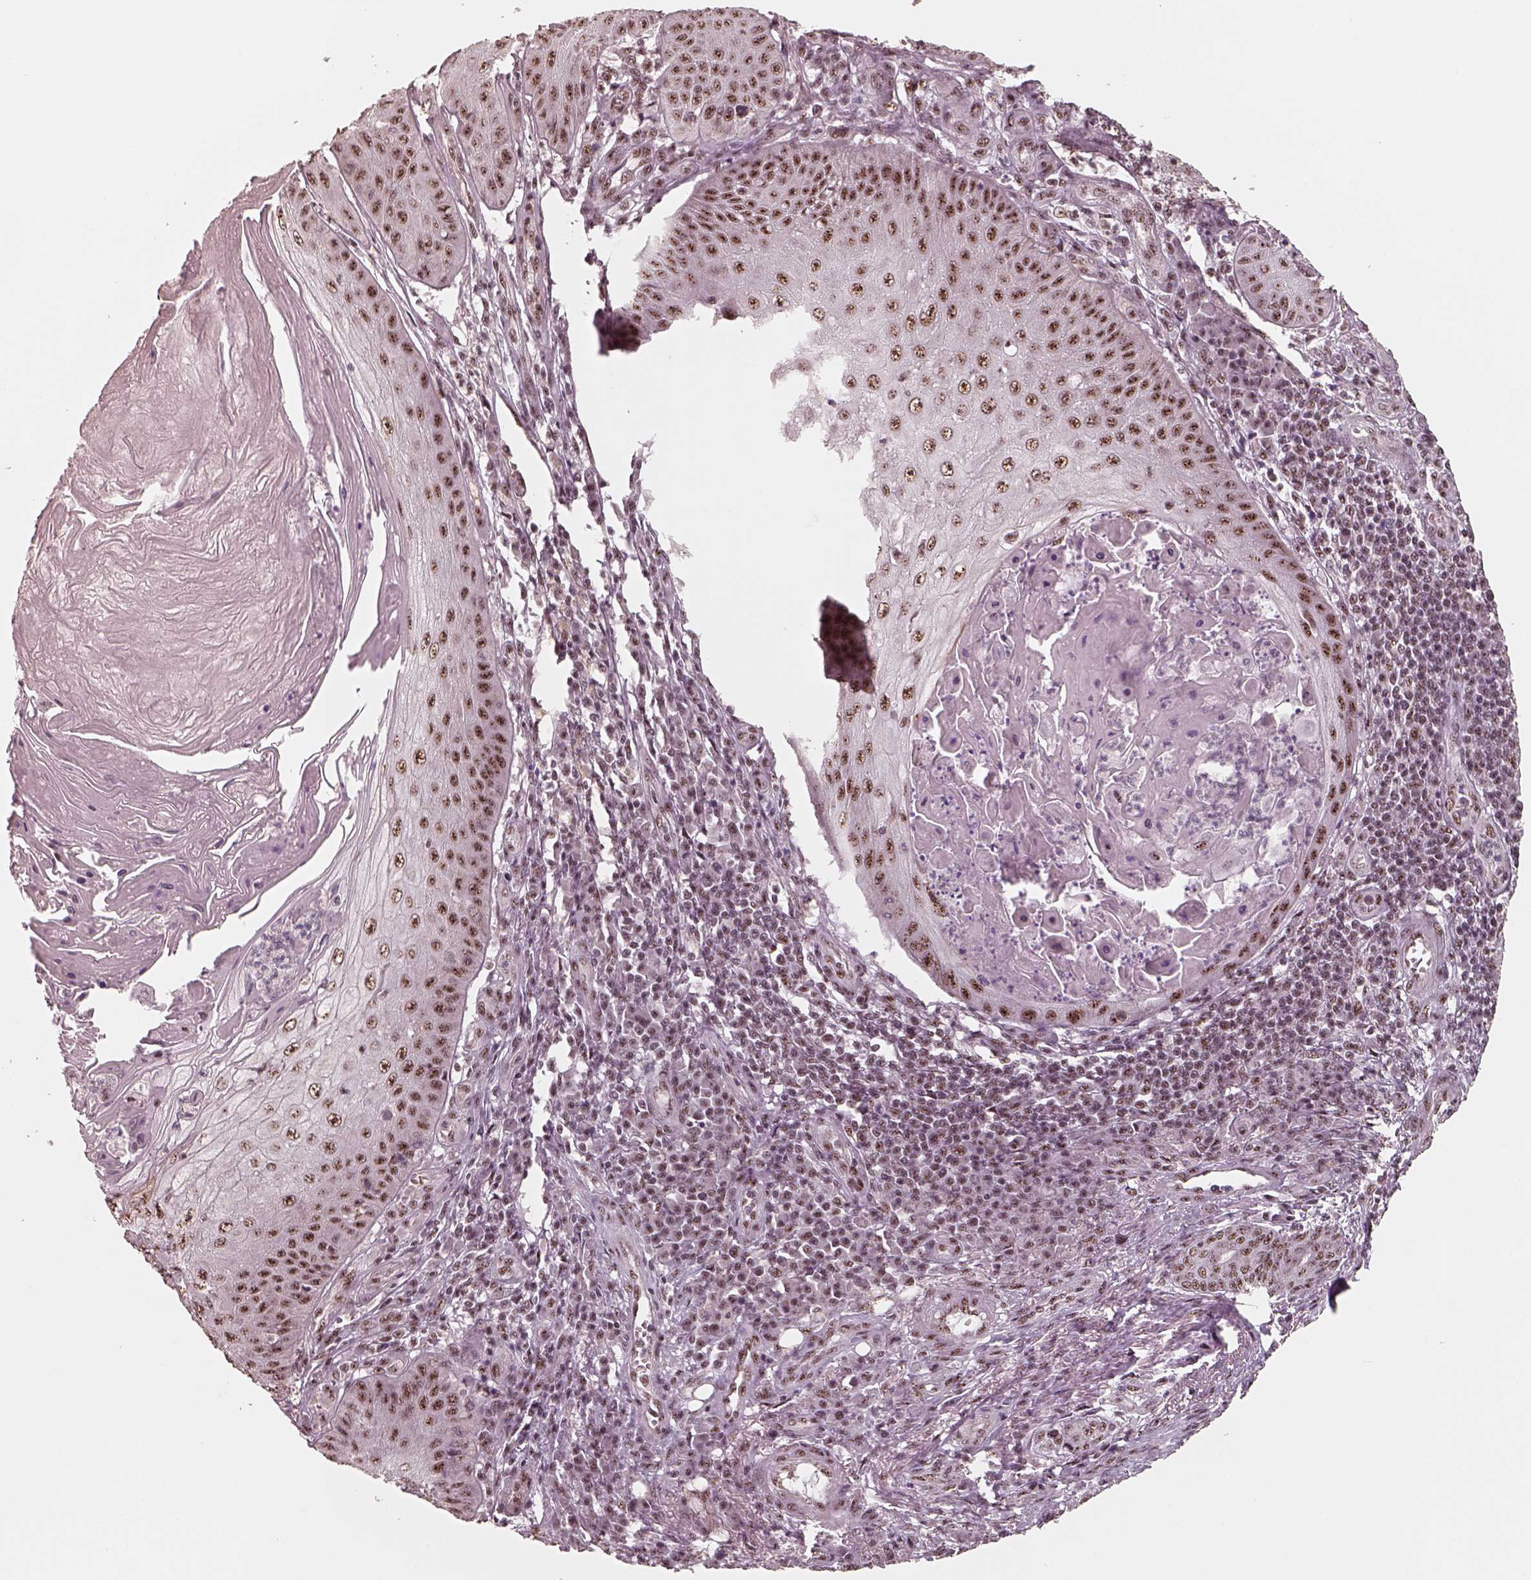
{"staining": {"intensity": "moderate", "quantity": ">75%", "location": "nuclear"}, "tissue": "skin cancer", "cell_type": "Tumor cells", "image_type": "cancer", "snomed": [{"axis": "morphology", "description": "Squamous cell carcinoma, NOS"}, {"axis": "topography", "description": "Skin"}], "caption": "The micrograph demonstrates staining of skin cancer (squamous cell carcinoma), revealing moderate nuclear protein positivity (brown color) within tumor cells.", "gene": "ATXN7L3", "patient": {"sex": "male", "age": 70}}